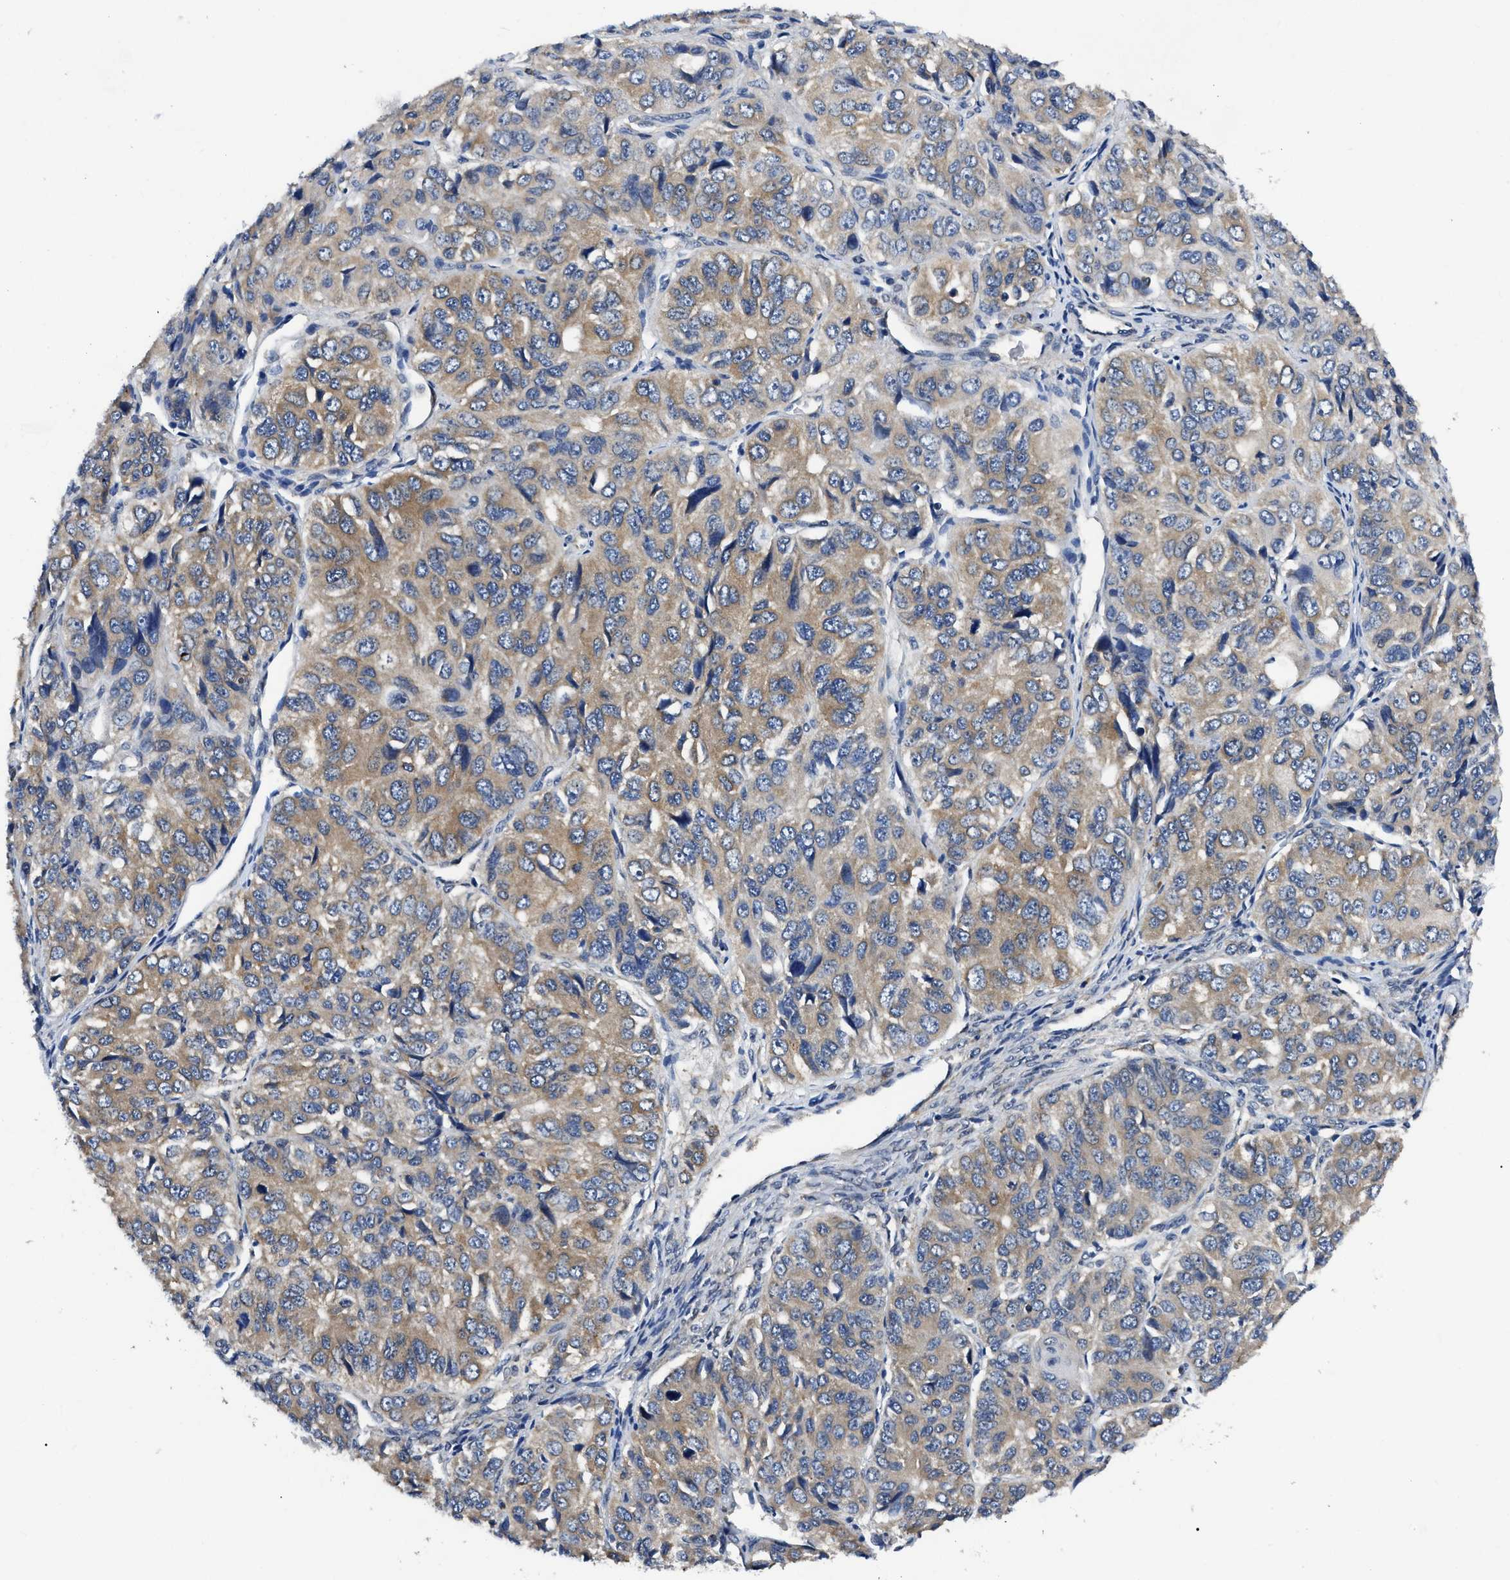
{"staining": {"intensity": "weak", "quantity": ">75%", "location": "cytoplasmic/membranous"}, "tissue": "ovarian cancer", "cell_type": "Tumor cells", "image_type": "cancer", "snomed": [{"axis": "morphology", "description": "Carcinoma, endometroid"}, {"axis": "topography", "description": "Ovary"}], "caption": "IHC staining of ovarian cancer, which exhibits low levels of weak cytoplasmic/membranous expression in about >75% of tumor cells indicating weak cytoplasmic/membranous protein positivity. The staining was performed using DAB (3,3'-diaminobenzidine) (brown) for protein detection and nuclei were counterstained in hematoxylin (blue).", "gene": "GET4", "patient": {"sex": "female", "age": 51}}